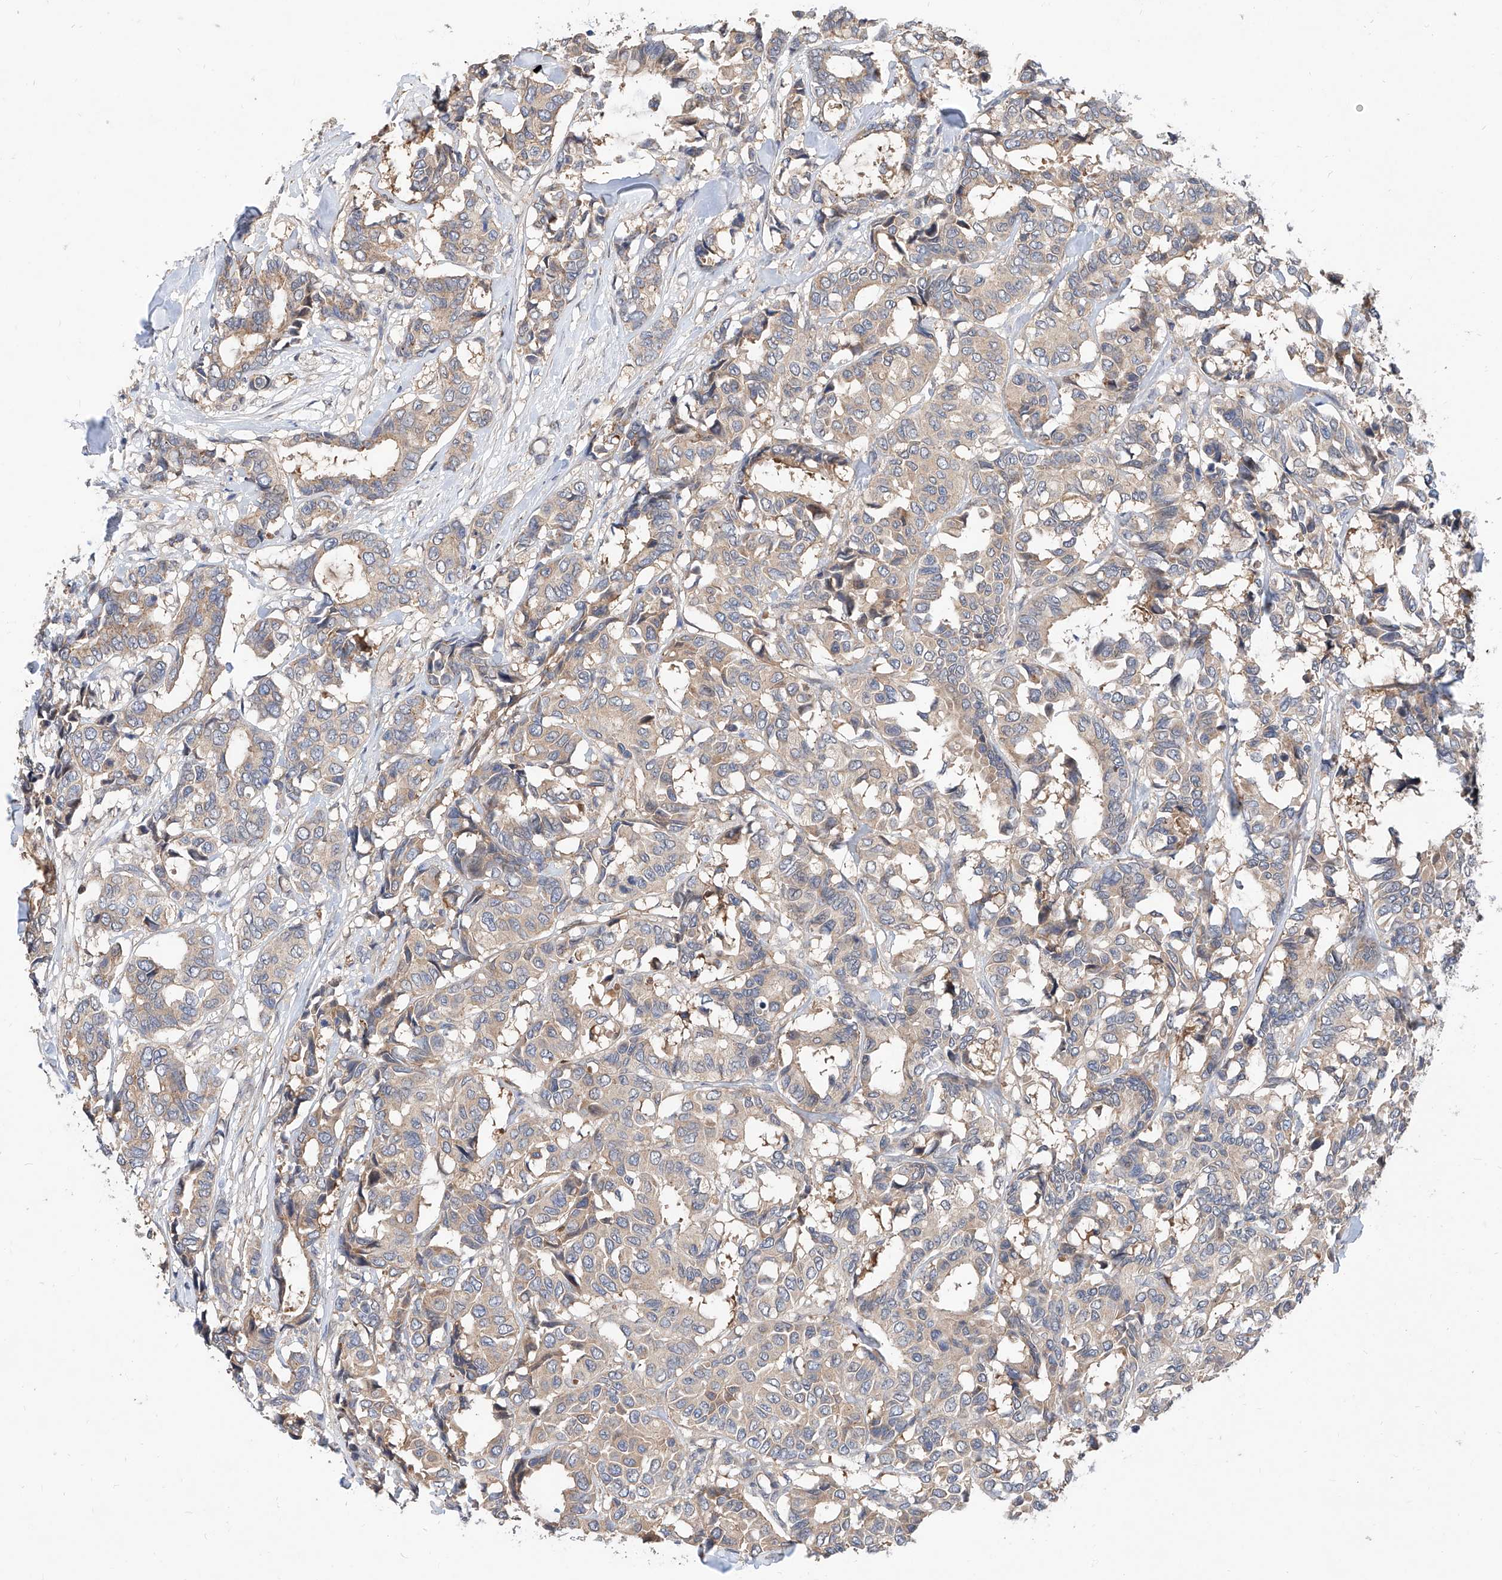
{"staining": {"intensity": "weak", "quantity": "<25%", "location": "cytoplasmic/membranous"}, "tissue": "breast cancer", "cell_type": "Tumor cells", "image_type": "cancer", "snomed": [{"axis": "morphology", "description": "Duct carcinoma"}, {"axis": "topography", "description": "Breast"}], "caption": "A high-resolution micrograph shows IHC staining of breast cancer, which reveals no significant positivity in tumor cells.", "gene": "MAGEE2", "patient": {"sex": "female", "age": 87}}